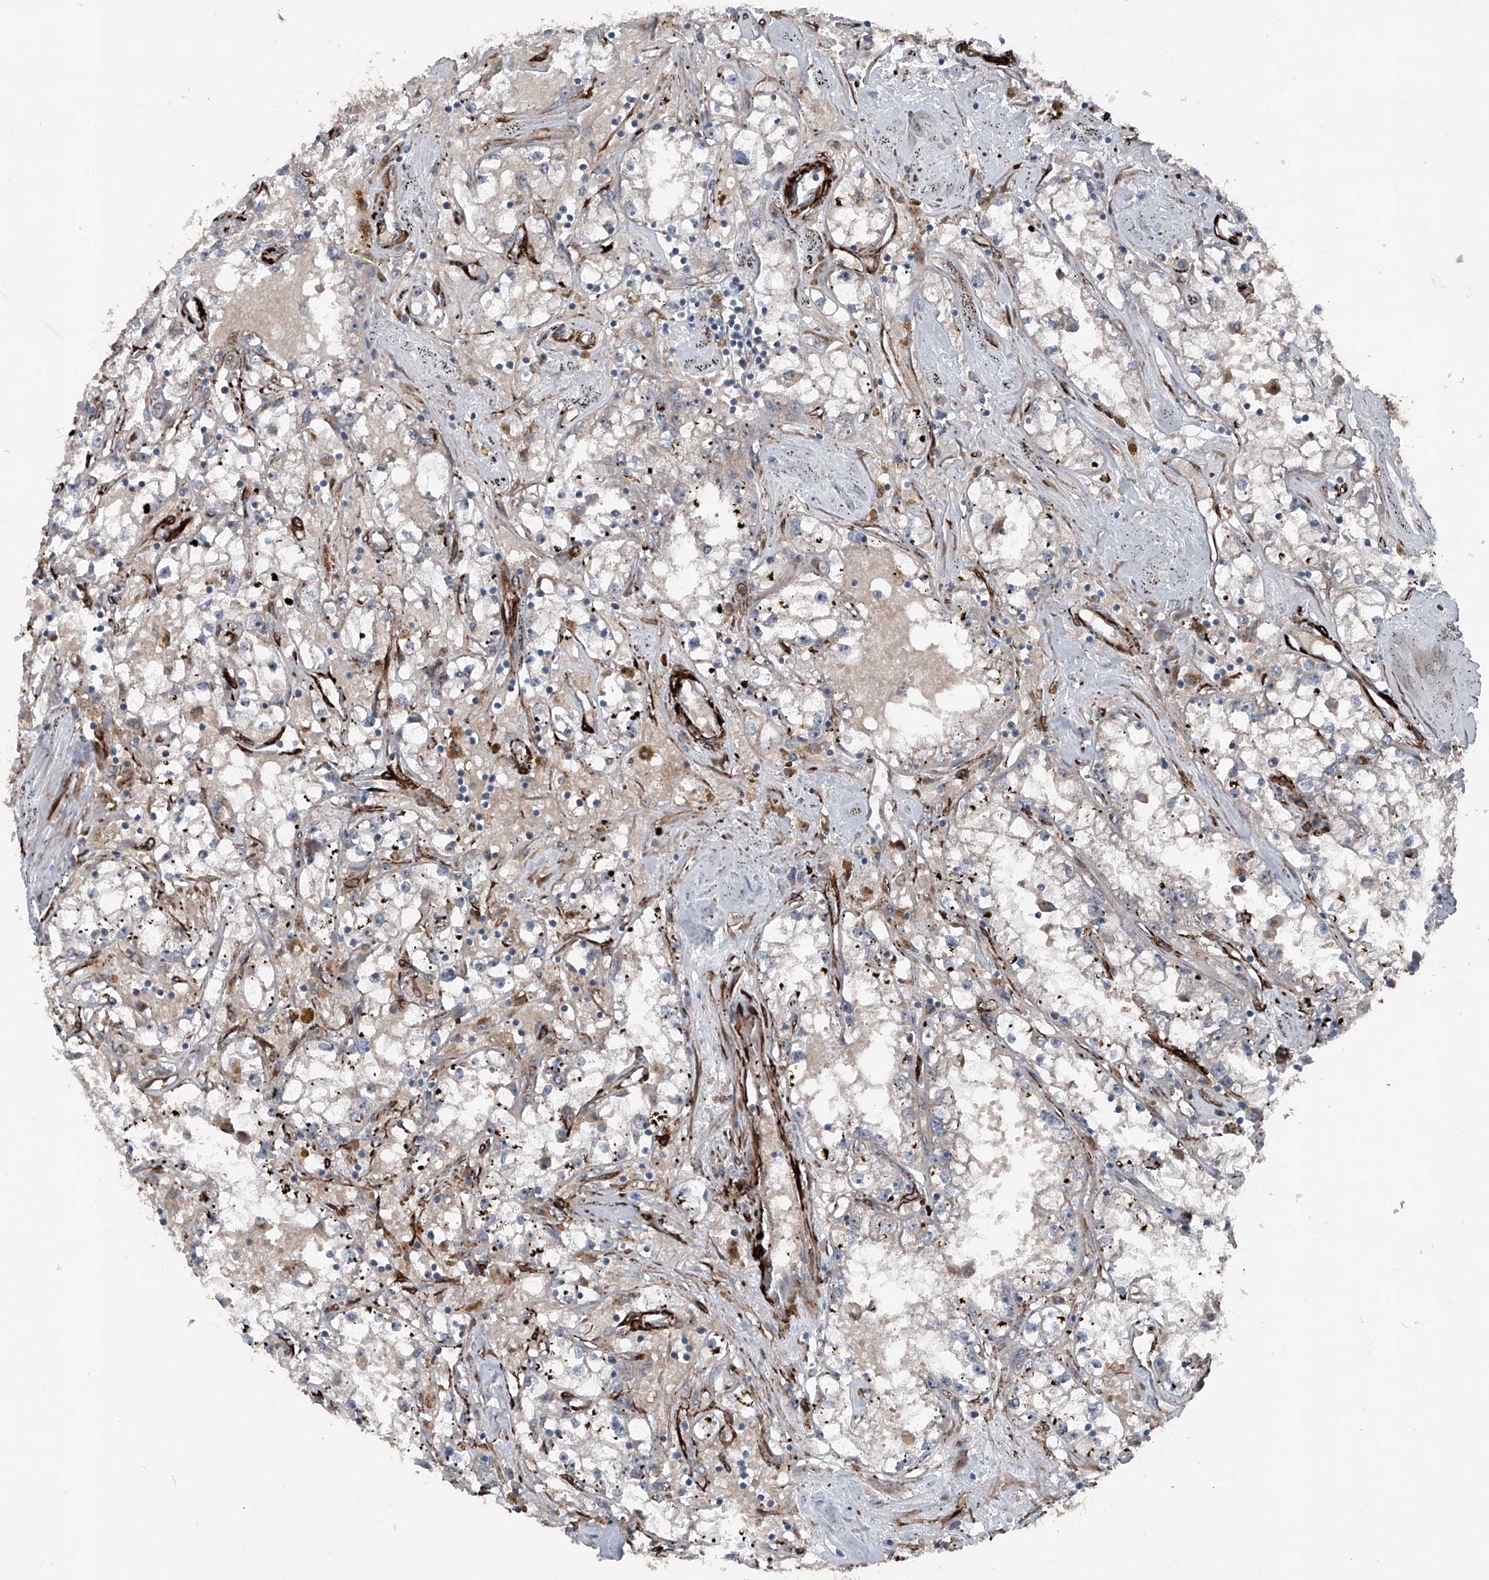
{"staining": {"intensity": "negative", "quantity": "none", "location": "none"}, "tissue": "renal cancer", "cell_type": "Tumor cells", "image_type": "cancer", "snomed": [{"axis": "morphology", "description": "Adenocarcinoma, NOS"}, {"axis": "topography", "description": "Kidney"}], "caption": "Protein analysis of renal adenocarcinoma exhibits no significant expression in tumor cells. (DAB IHC with hematoxylin counter stain).", "gene": "COA7", "patient": {"sex": "male", "age": 56}}